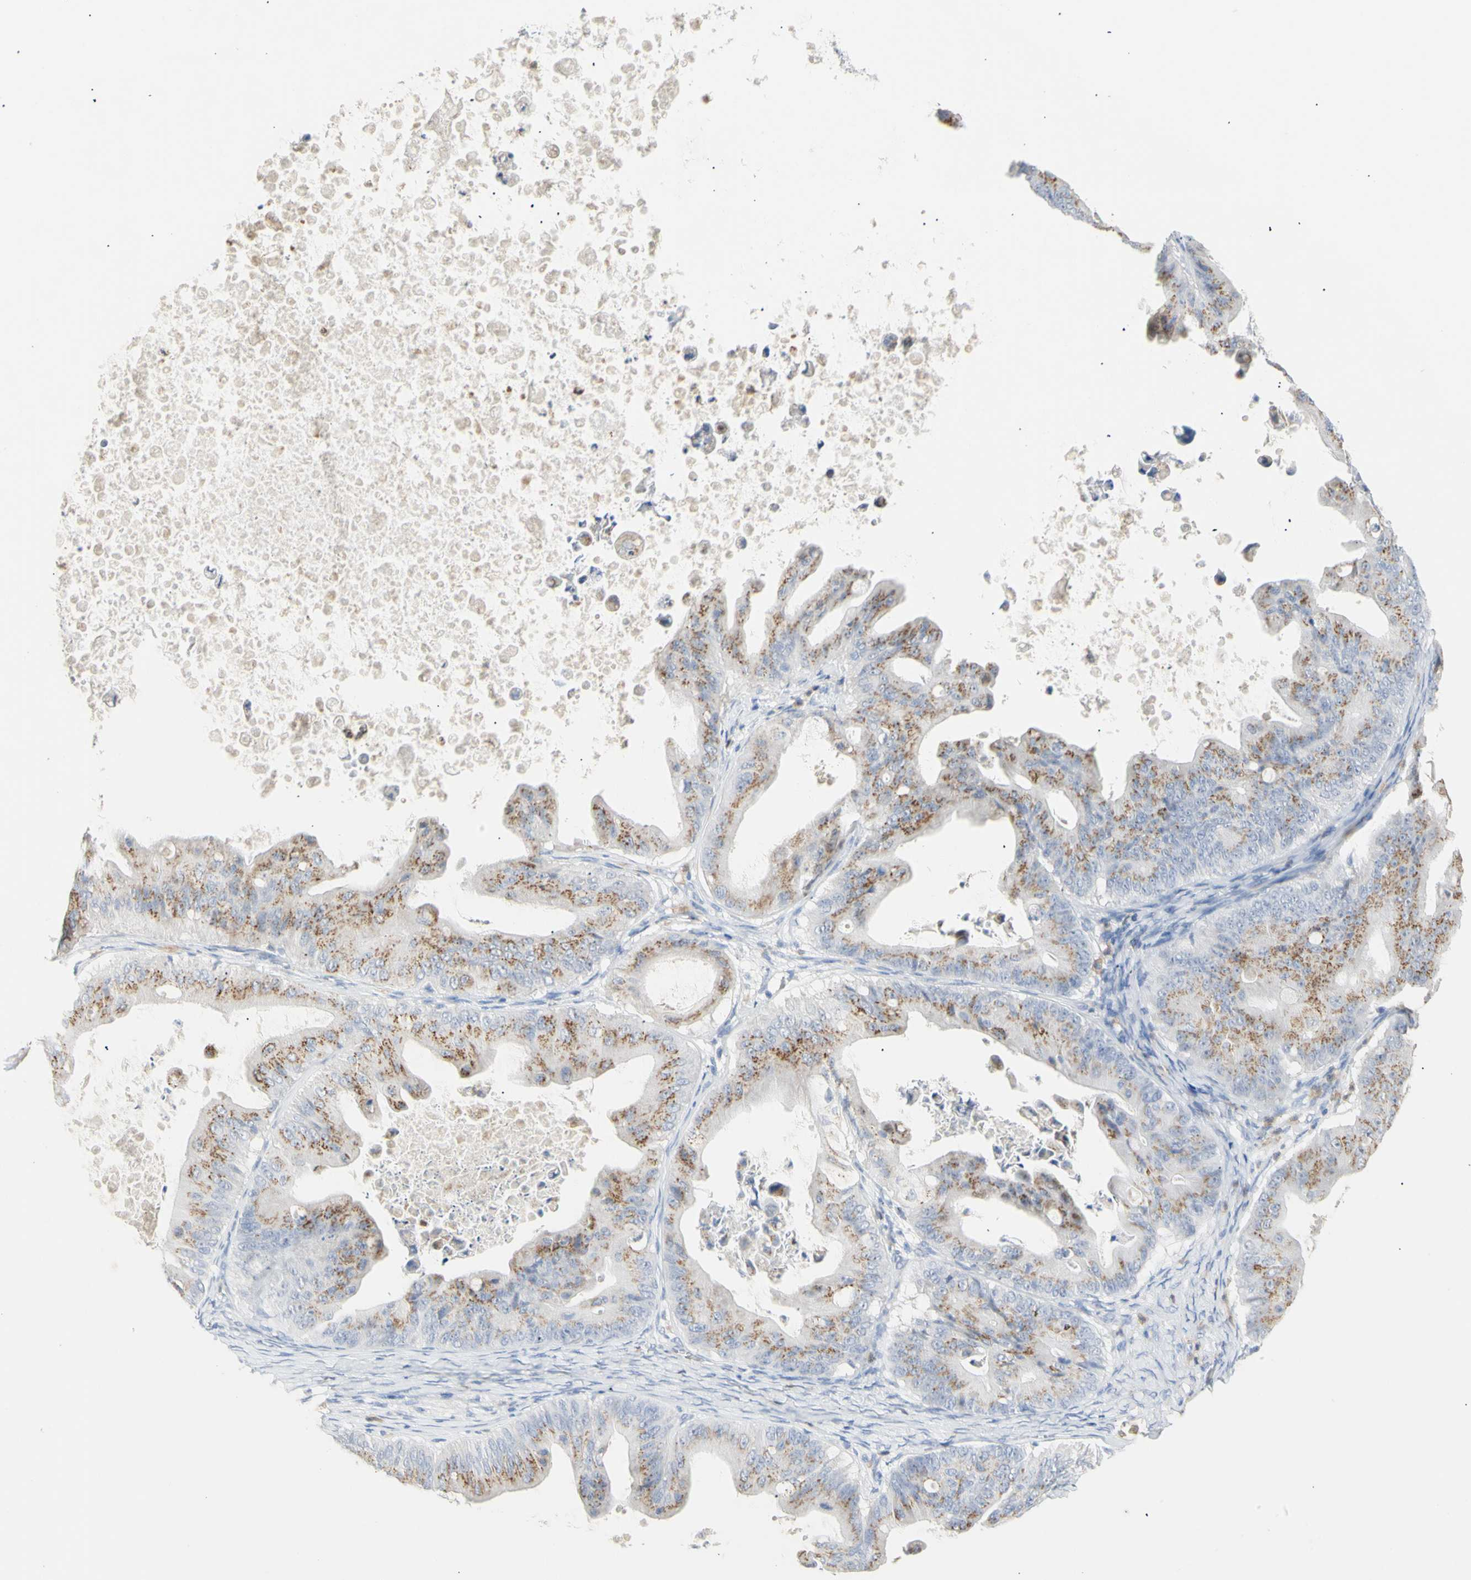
{"staining": {"intensity": "moderate", "quantity": ">75%", "location": "cytoplasmic/membranous"}, "tissue": "ovarian cancer", "cell_type": "Tumor cells", "image_type": "cancer", "snomed": [{"axis": "morphology", "description": "Cystadenocarcinoma, mucinous, NOS"}, {"axis": "topography", "description": "Ovary"}], "caption": "IHC staining of ovarian cancer, which demonstrates medium levels of moderate cytoplasmic/membranous expression in about >75% of tumor cells indicating moderate cytoplasmic/membranous protein positivity. The staining was performed using DAB (3,3'-diaminobenzidine) (brown) for protein detection and nuclei were counterstained in hematoxylin (blue).", "gene": "B4GALNT3", "patient": {"sex": "female", "age": 37}}